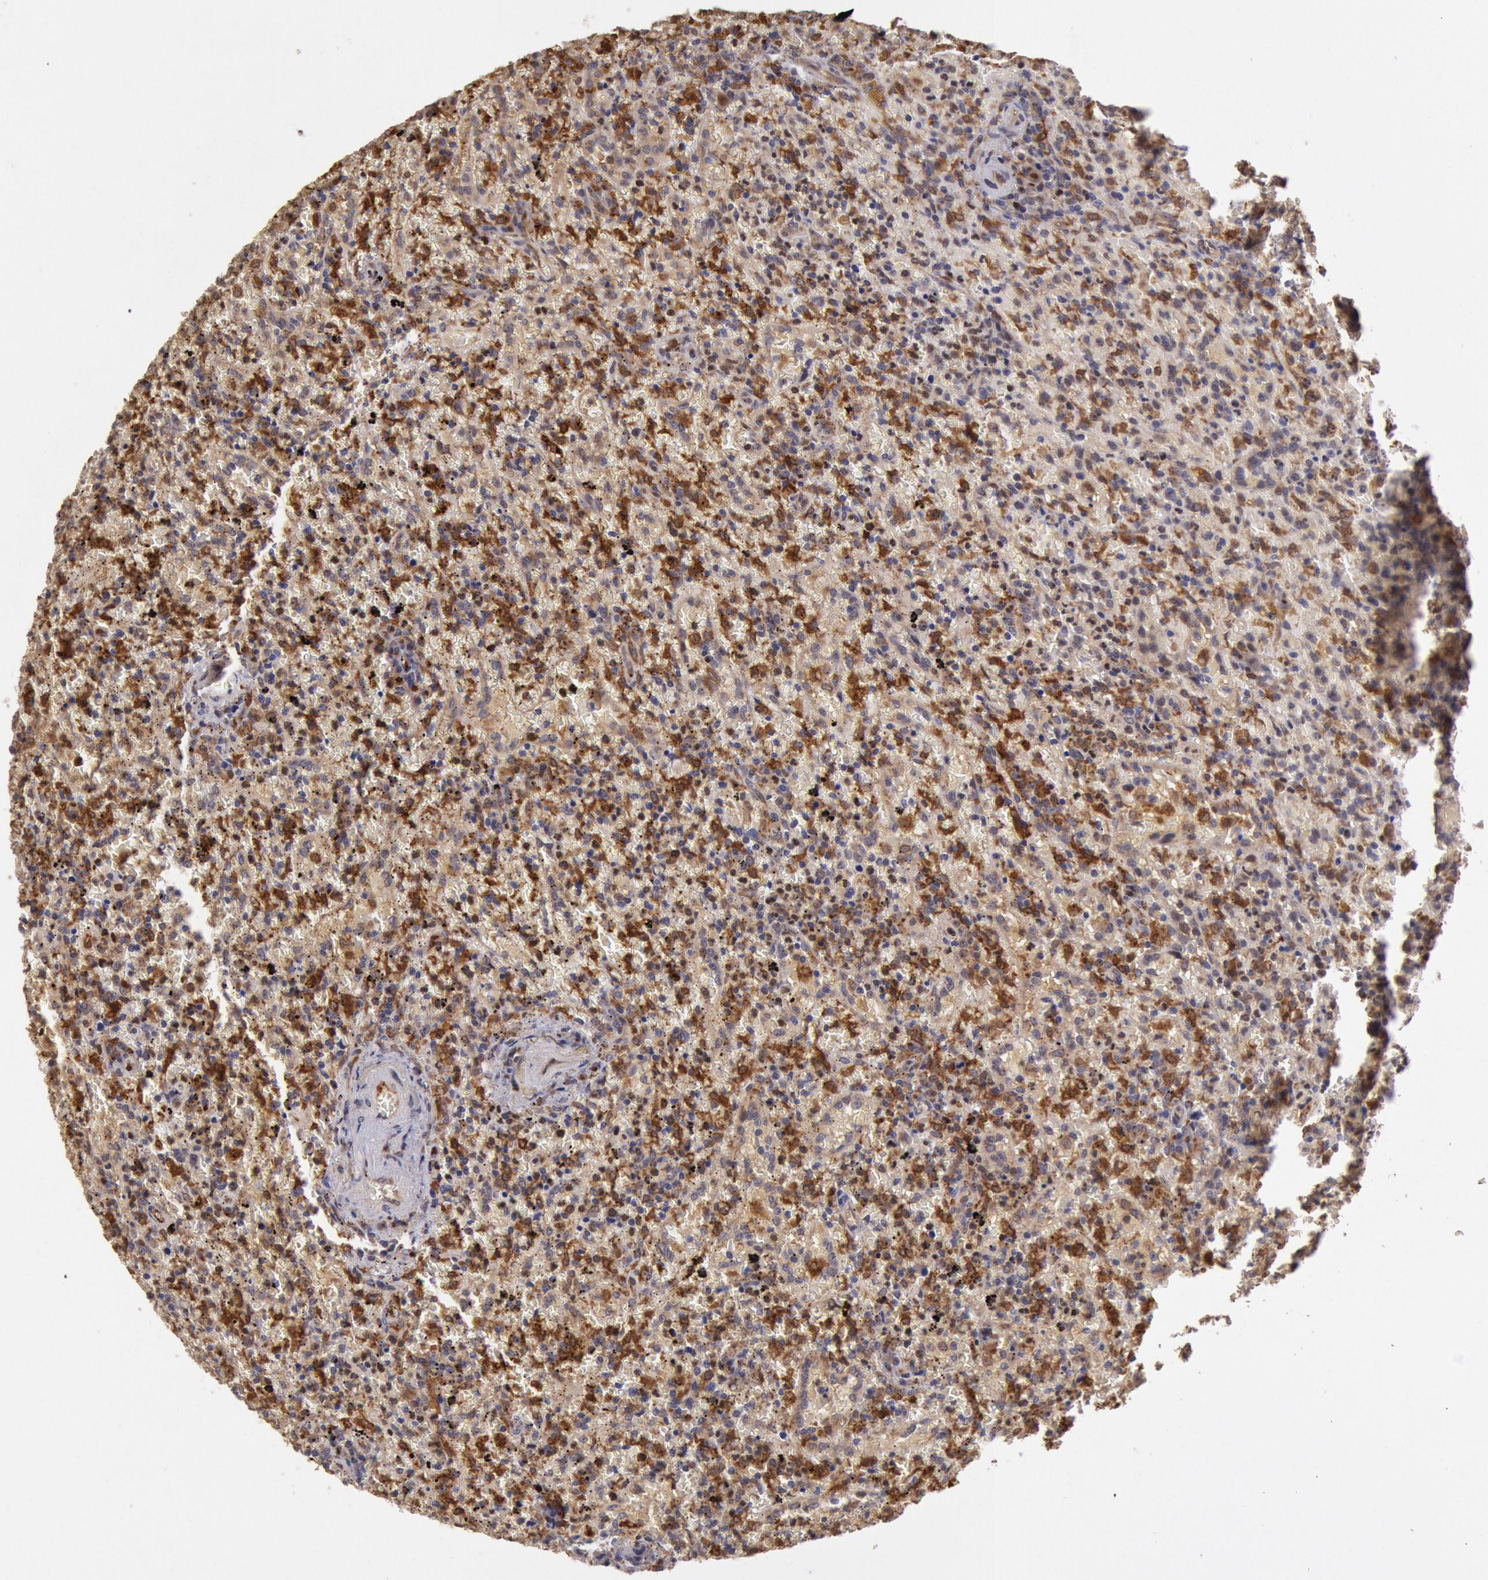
{"staining": {"intensity": "strong", "quantity": ">75%", "location": "cytoplasmic/membranous,nuclear"}, "tissue": "lymphoma", "cell_type": "Tumor cells", "image_type": "cancer", "snomed": [{"axis": "morphology", "description": "Malignant lymphoma, non-Hodgkin's type, High grade"}, {"axis": "topography", "description": "Spleen"}, {"axis": "topography", "description": "Lymph node"}], "caption": "Malignant lymphoma, non-Hodgkin's type (high-grade) tissue exhibits strong cytoplasmic/membranous and nuclear positivity in approximately >75% of tumor cells", "gene": "COMT", "patient": {"sex": "female", "age": 70}}